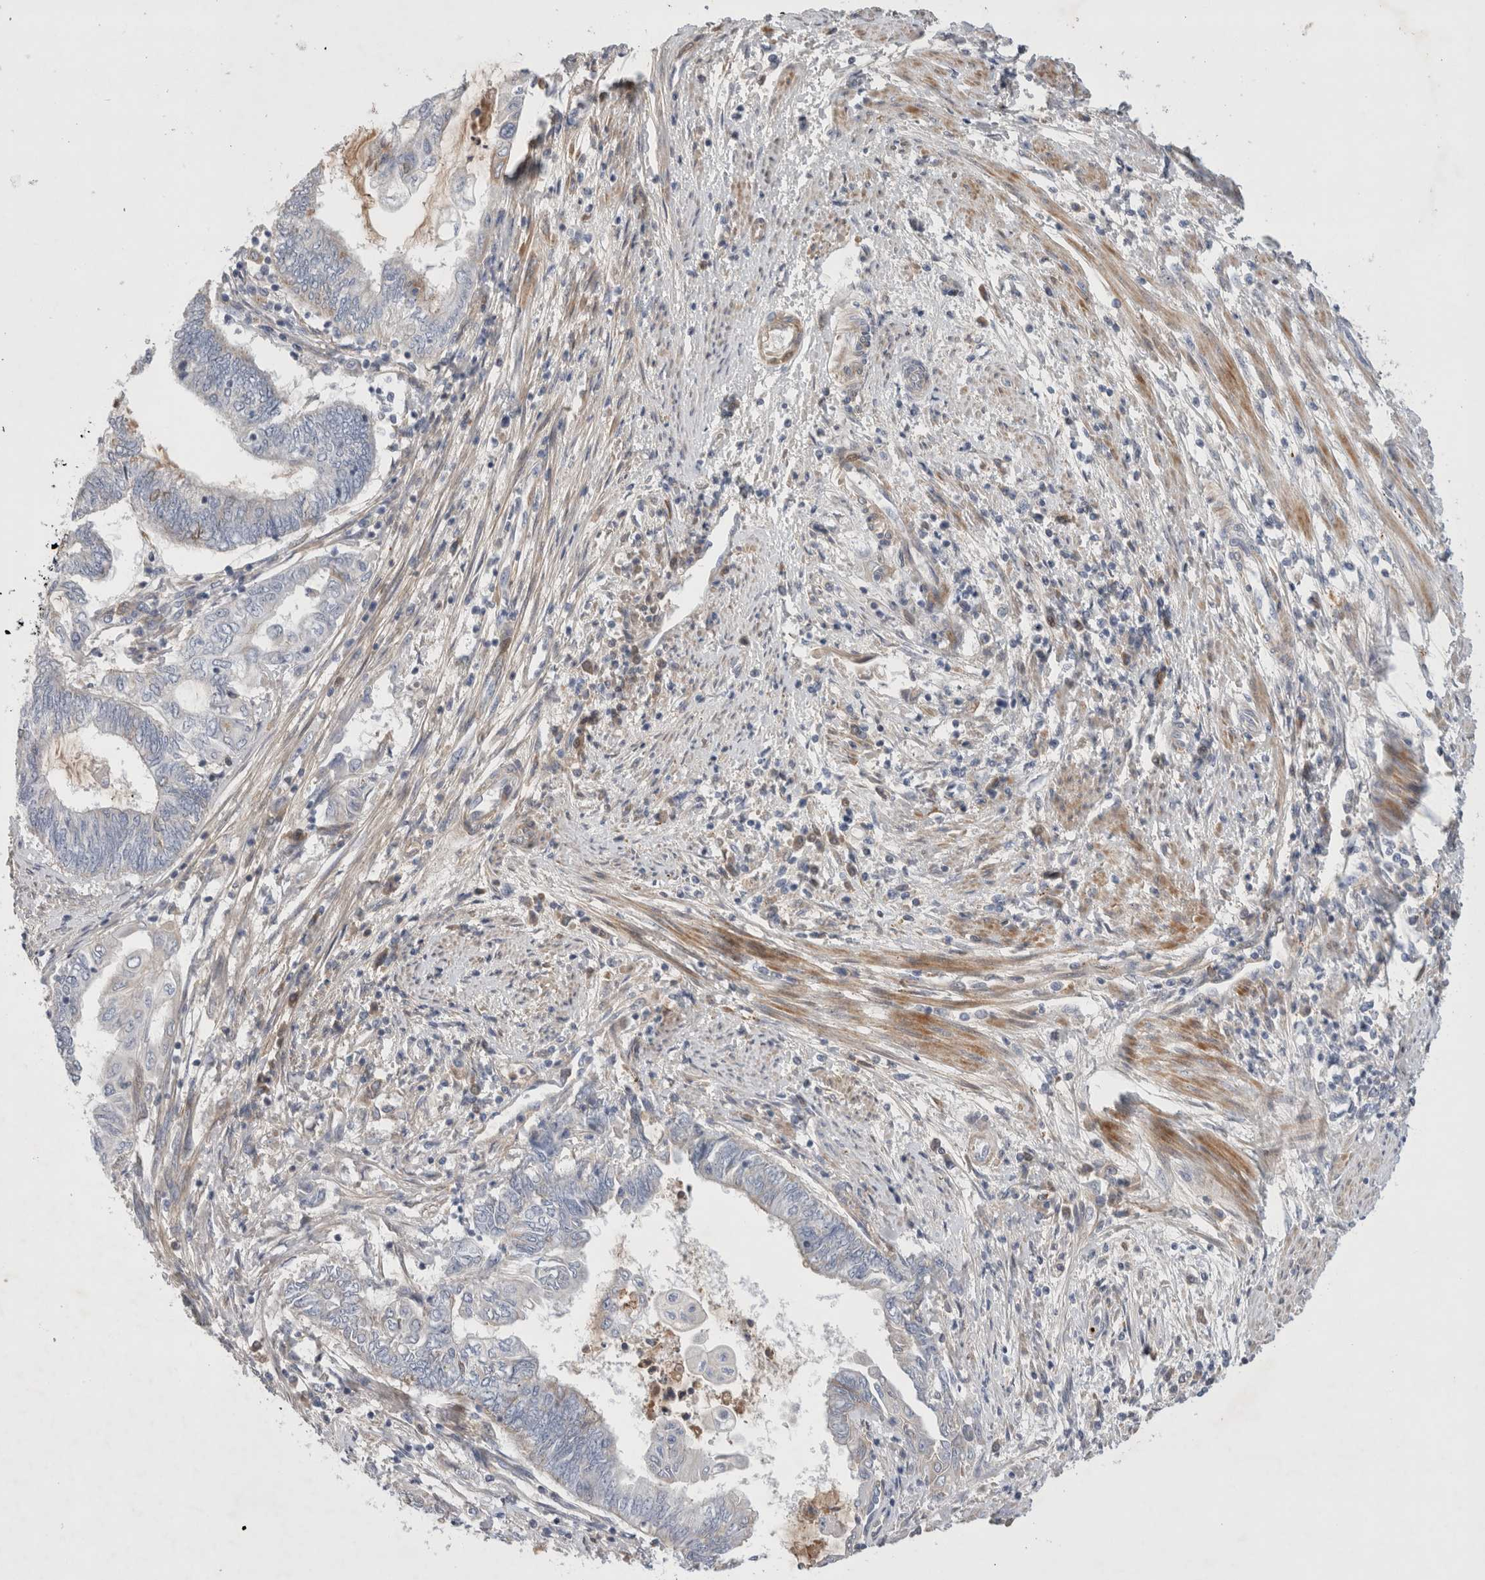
{"staining": {"intensity": "negative", "quantity": "none", "location": "none"}, "tissue": "endometrial cancer", "cell_type": "Tumor cells", "image_type": "cancer", "snomed": [{"axis": "morphology", "description": "Adenocarcinoma, NOS"}, {"axis": "topography", "description": "Uterus"}, {"axis": "topography", "description": "Endometrium"}], "caption": "There is no significant positivity in tumor cells of endometrial cancer.", "gene": "ECHDC2", "patient": {"sex": "female", "age": 70}}